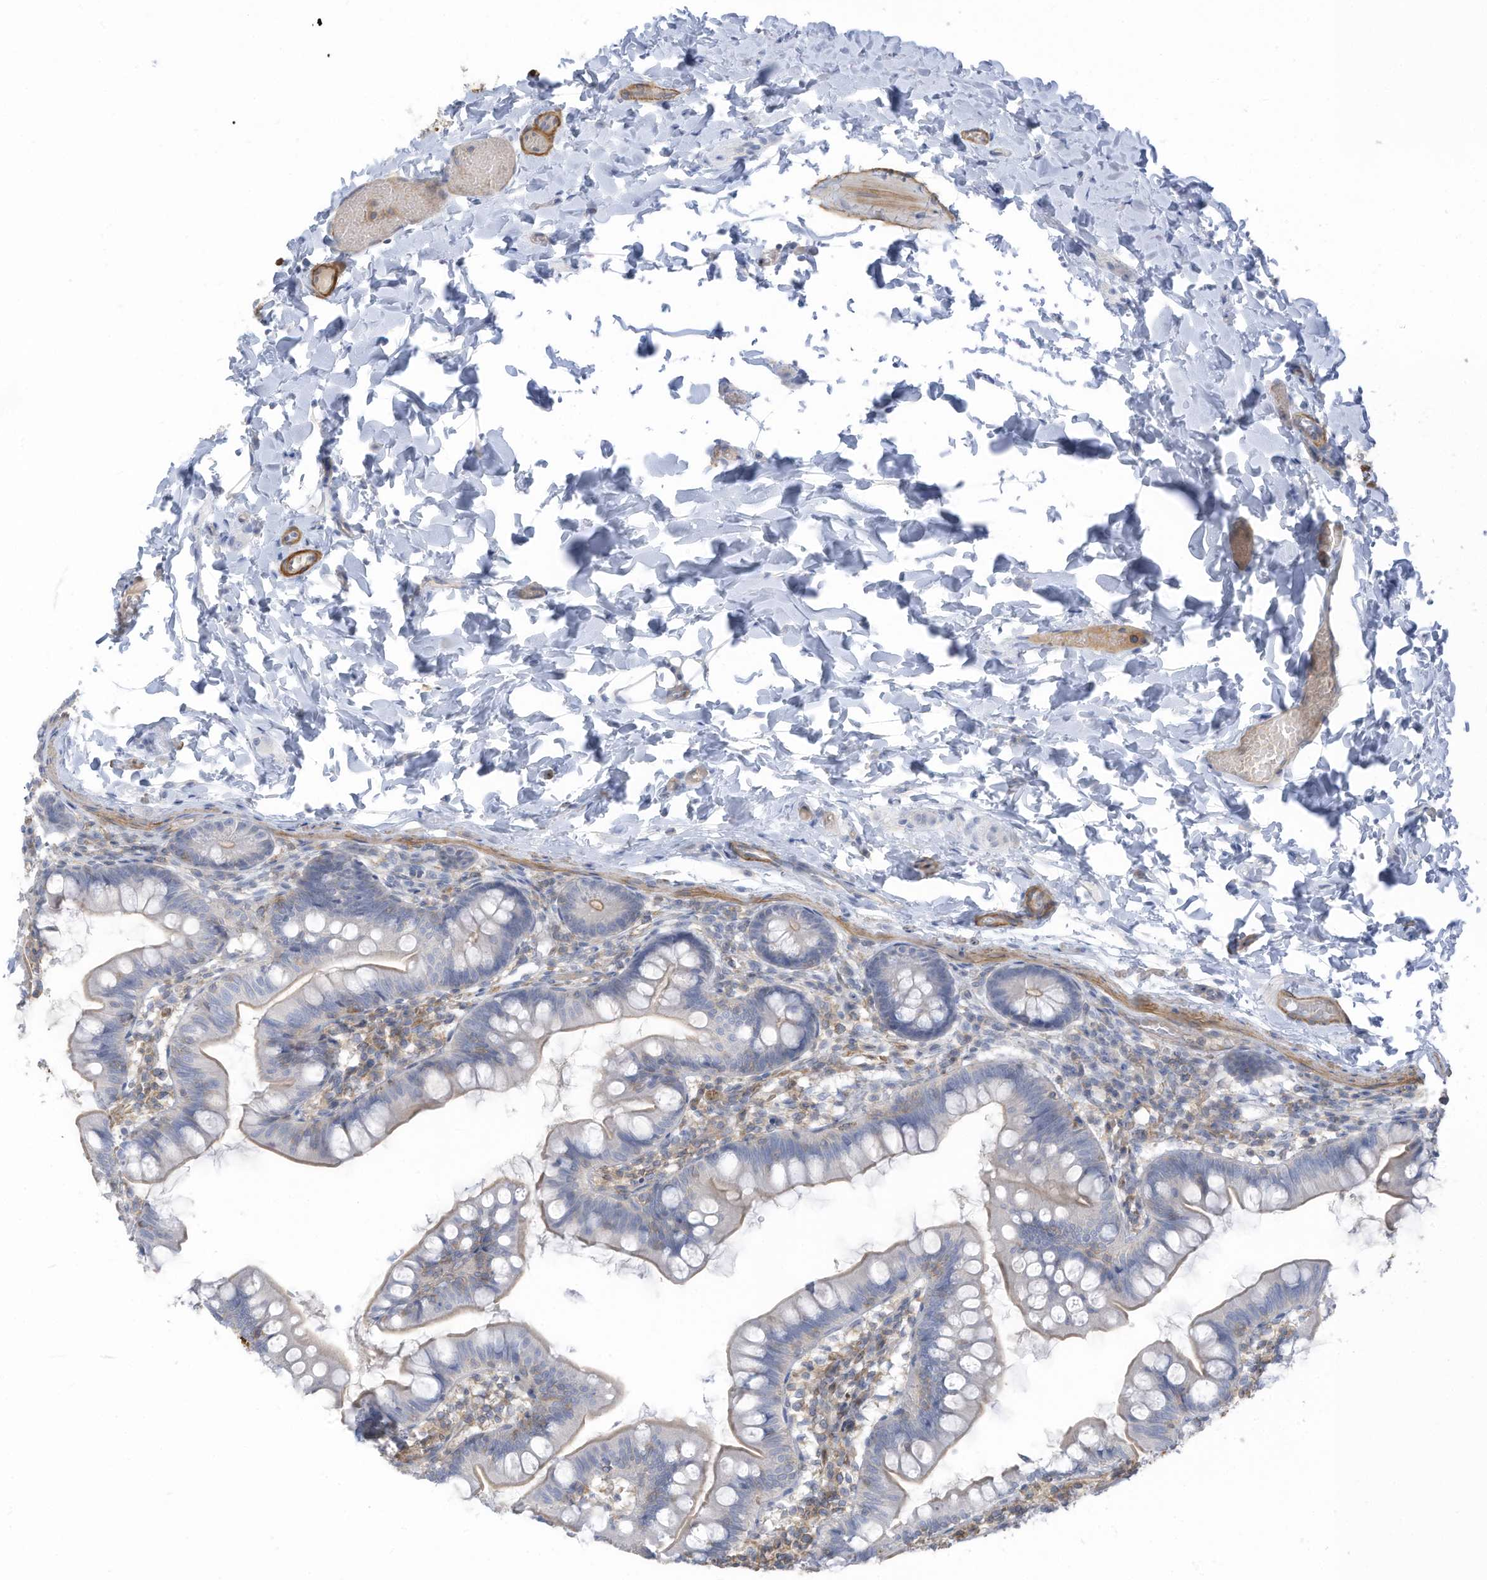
{"staining": {"intensity": "moderate", "quantity": "<25%", "location": "cytoplasmic/membranous"}, "tissue": "small intestine", "cell_type": "Glandular cells", "image_type": "normal", "snomed": [{"axis": "morphology", "description": "Normal tissue, NOS"}, {"axis": "topography", "description": "Small intestine"}], "caption": "IHC (DAB (3,3'-diaminobenzidine)) staining of benign small intestine reveals moderate cytoplasmic/membranous protein positivity in approximately <25% of glandular cells. The staining was performed using DAB (3,3'-diaminobenzidine), with brown indicating positive protein expression. Nuclei are stained blue with hematoxylin.", "gene": "ZNF846", "patient": {"sex": "male", "age": 7}}